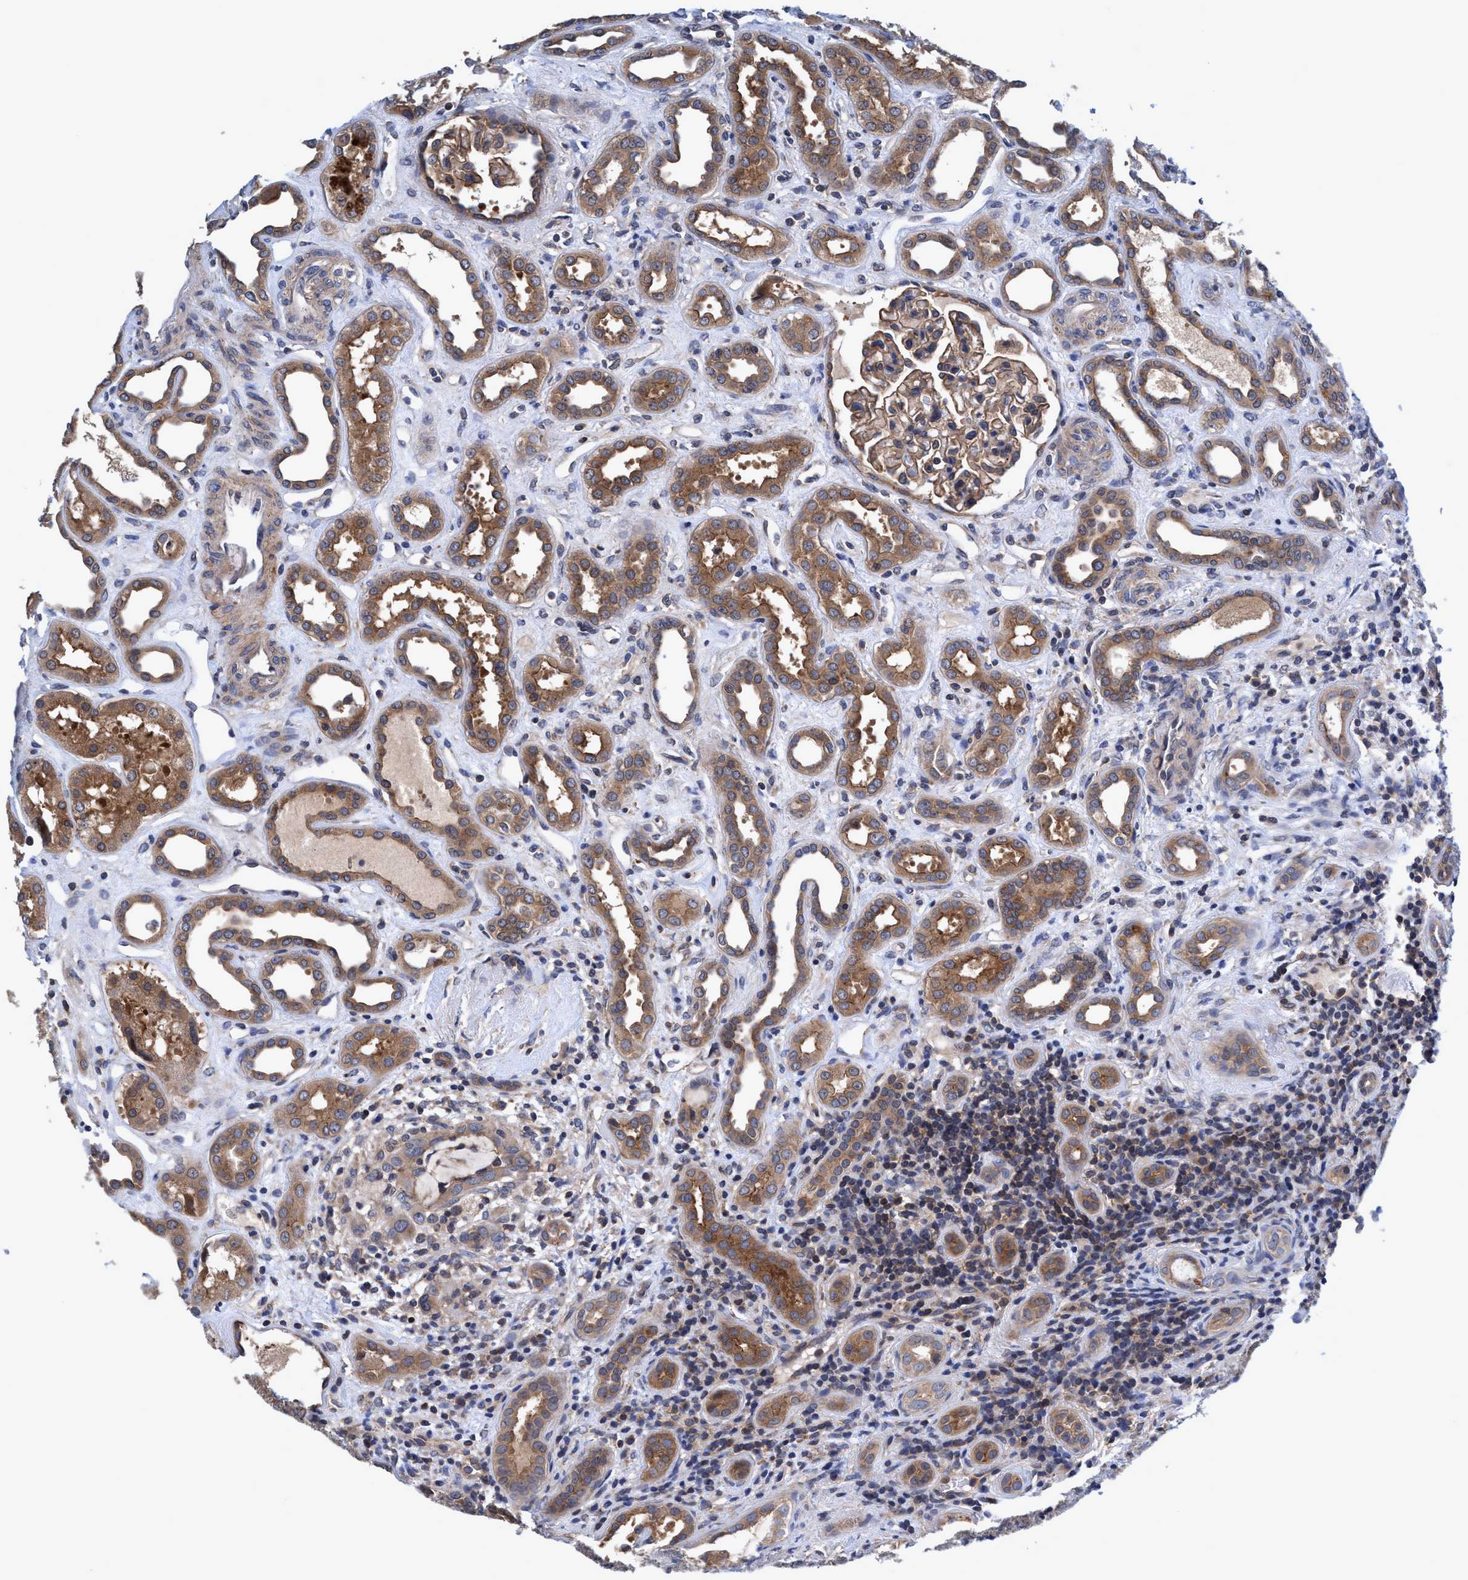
{"staining": {"intensity": "weak", "quantity": ">75%", "location": "cytoplasmic/membranous"}, "tissue": "kidney", "cell_type": "Cells in glomeruli", "image_type": "normal", "snomed": [{"axis": "morphology", "description": "Normal tissue, NOS"}, {"axis": "topography", "description": "Kidney"}], "caption": "Cells in glomeruli exhibit low levels of weak cytoplasmic/membranous staining in about >75% of cells in benign human kidney. Nuclei are stained in blue.", "gene": "CALCOCO2", "patient": {"sex": "male", "age": 59}}